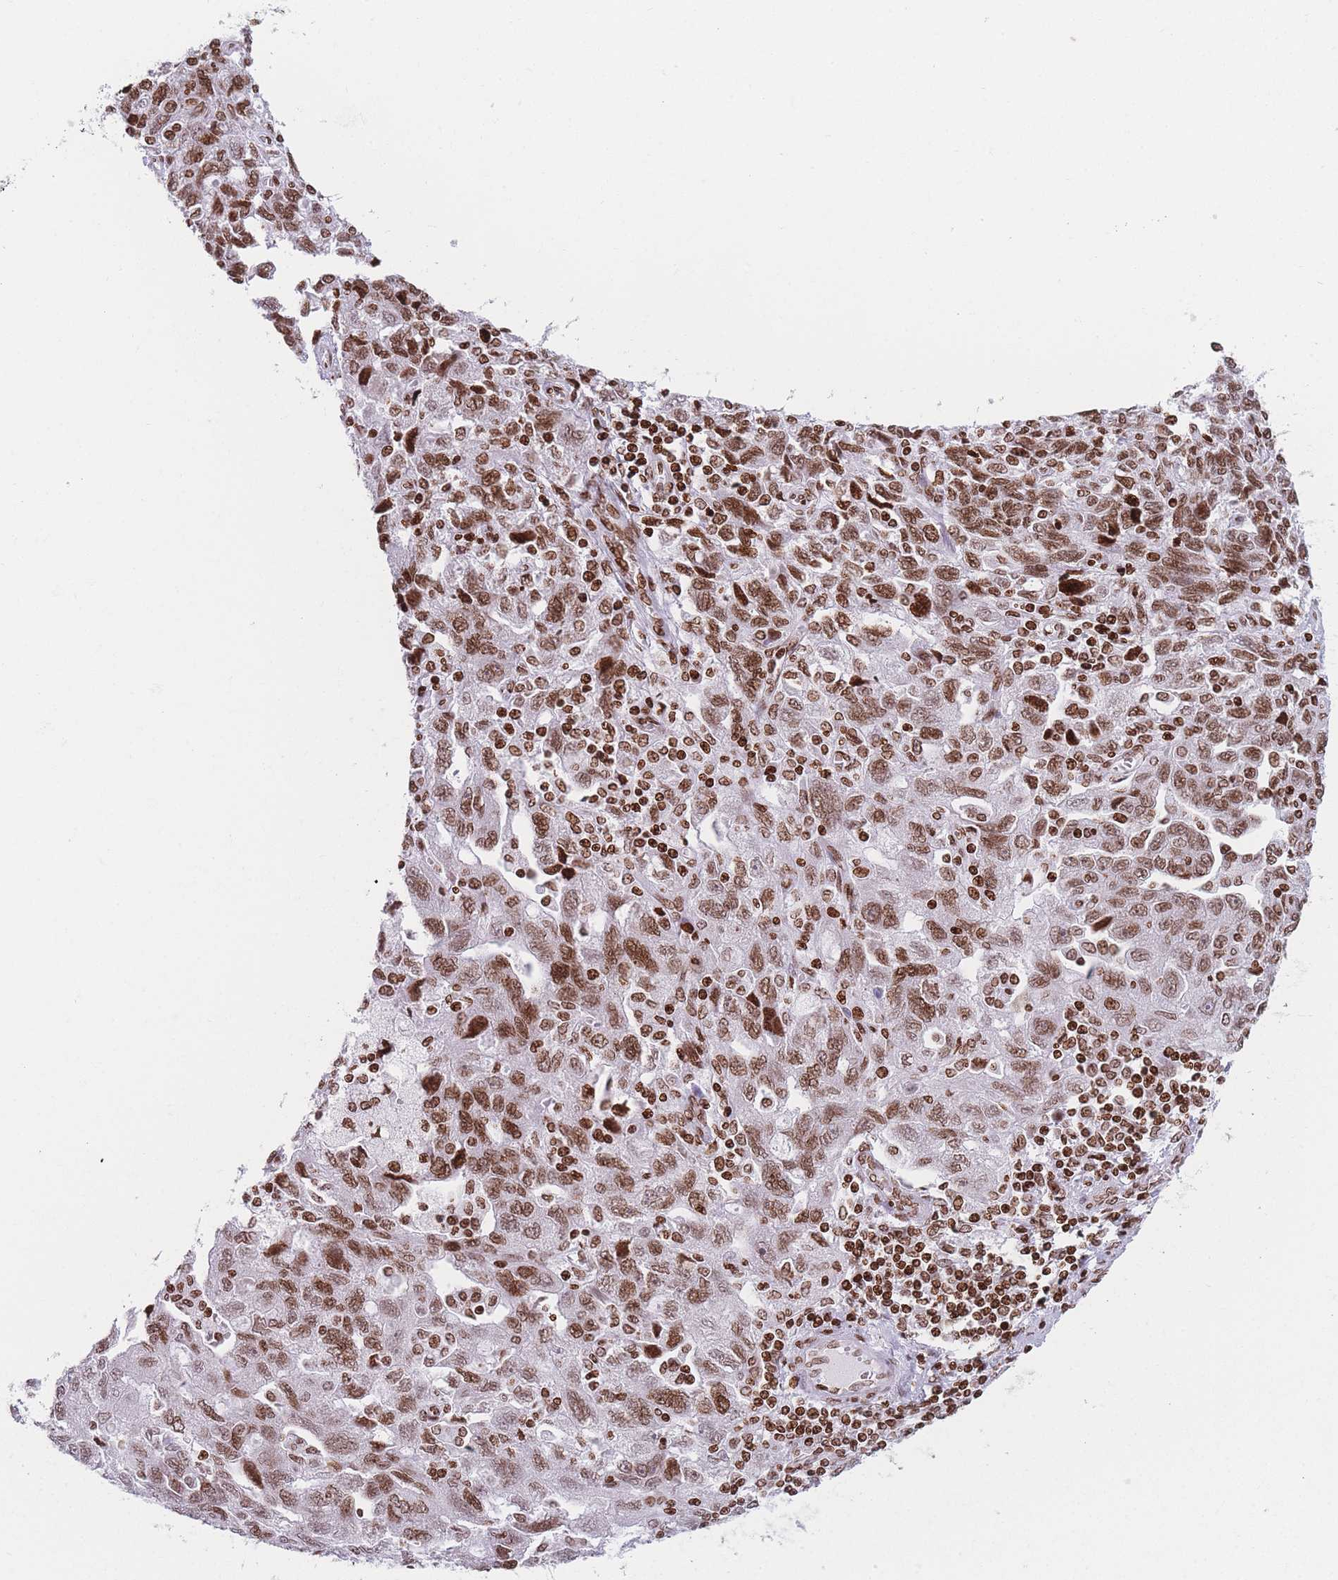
{"staining": {"intensity": "moderate", "quantity": ">75%", "location": "nuclear"}, "tissue": "ovarian cancer", "cell_type": "Tumor cells", "image_type": "cancer", "snomed": [{"axis": "morphology", "description": "Carcinoma, NOS"}, {"axis": "morphology", "description": "Cystadenocarcinoma, serous, NOS"}, {"axis": "topography", "description": "Ovary"}], "caption": "Immunohistochemistry (IHC) histopathology image of neoplastic tissue: human serous cystadenocarcinoma (ovarian) stained using immunohistochemistry (IHC) exhibits medium levels of moderate protein expression localized specifically in the nuclear of tumor cells, appearing as a nuclear brown color.", "gene": "AK9", "patient": {"sex": "female", "age": 69}}